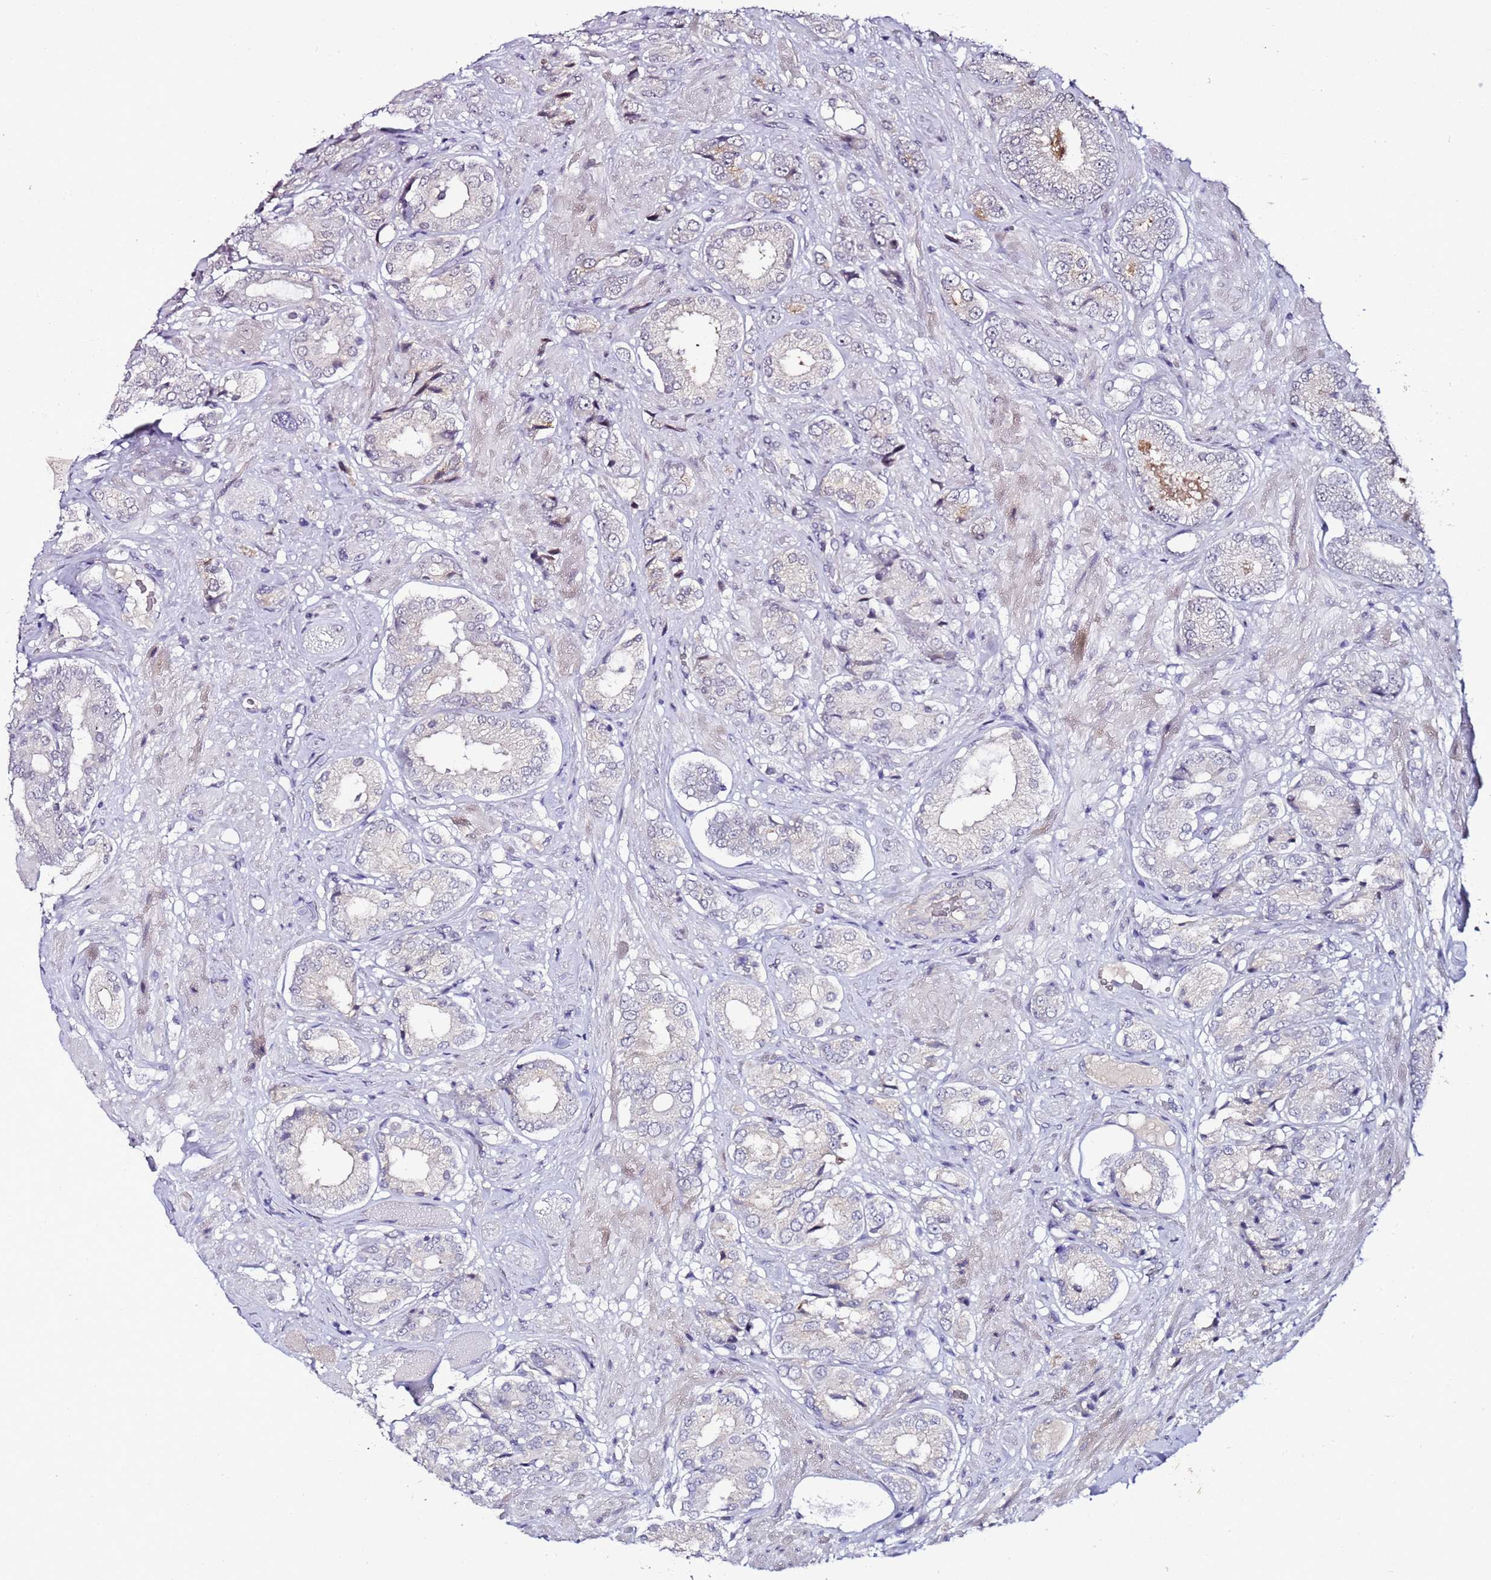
{"staining": {"intensity": "negative", "quantity": "none", "location": "none"}, "tissue": "prostate cancer", "cell_type": "Tumor cells", "image_type": "cancer", "snomed": [{"axis": "morphology", "description": "Adenocarcinoma, High grade"}, {"axis": "topography", "description": "Prostate and seminal vesicle, NOS"}], "caption": "Immunohistochemical staining of prostate cancer shows no significant expression in tumor cells.", "gene": "PSMA7", "patient": {"sex": "male", "age": 64}}